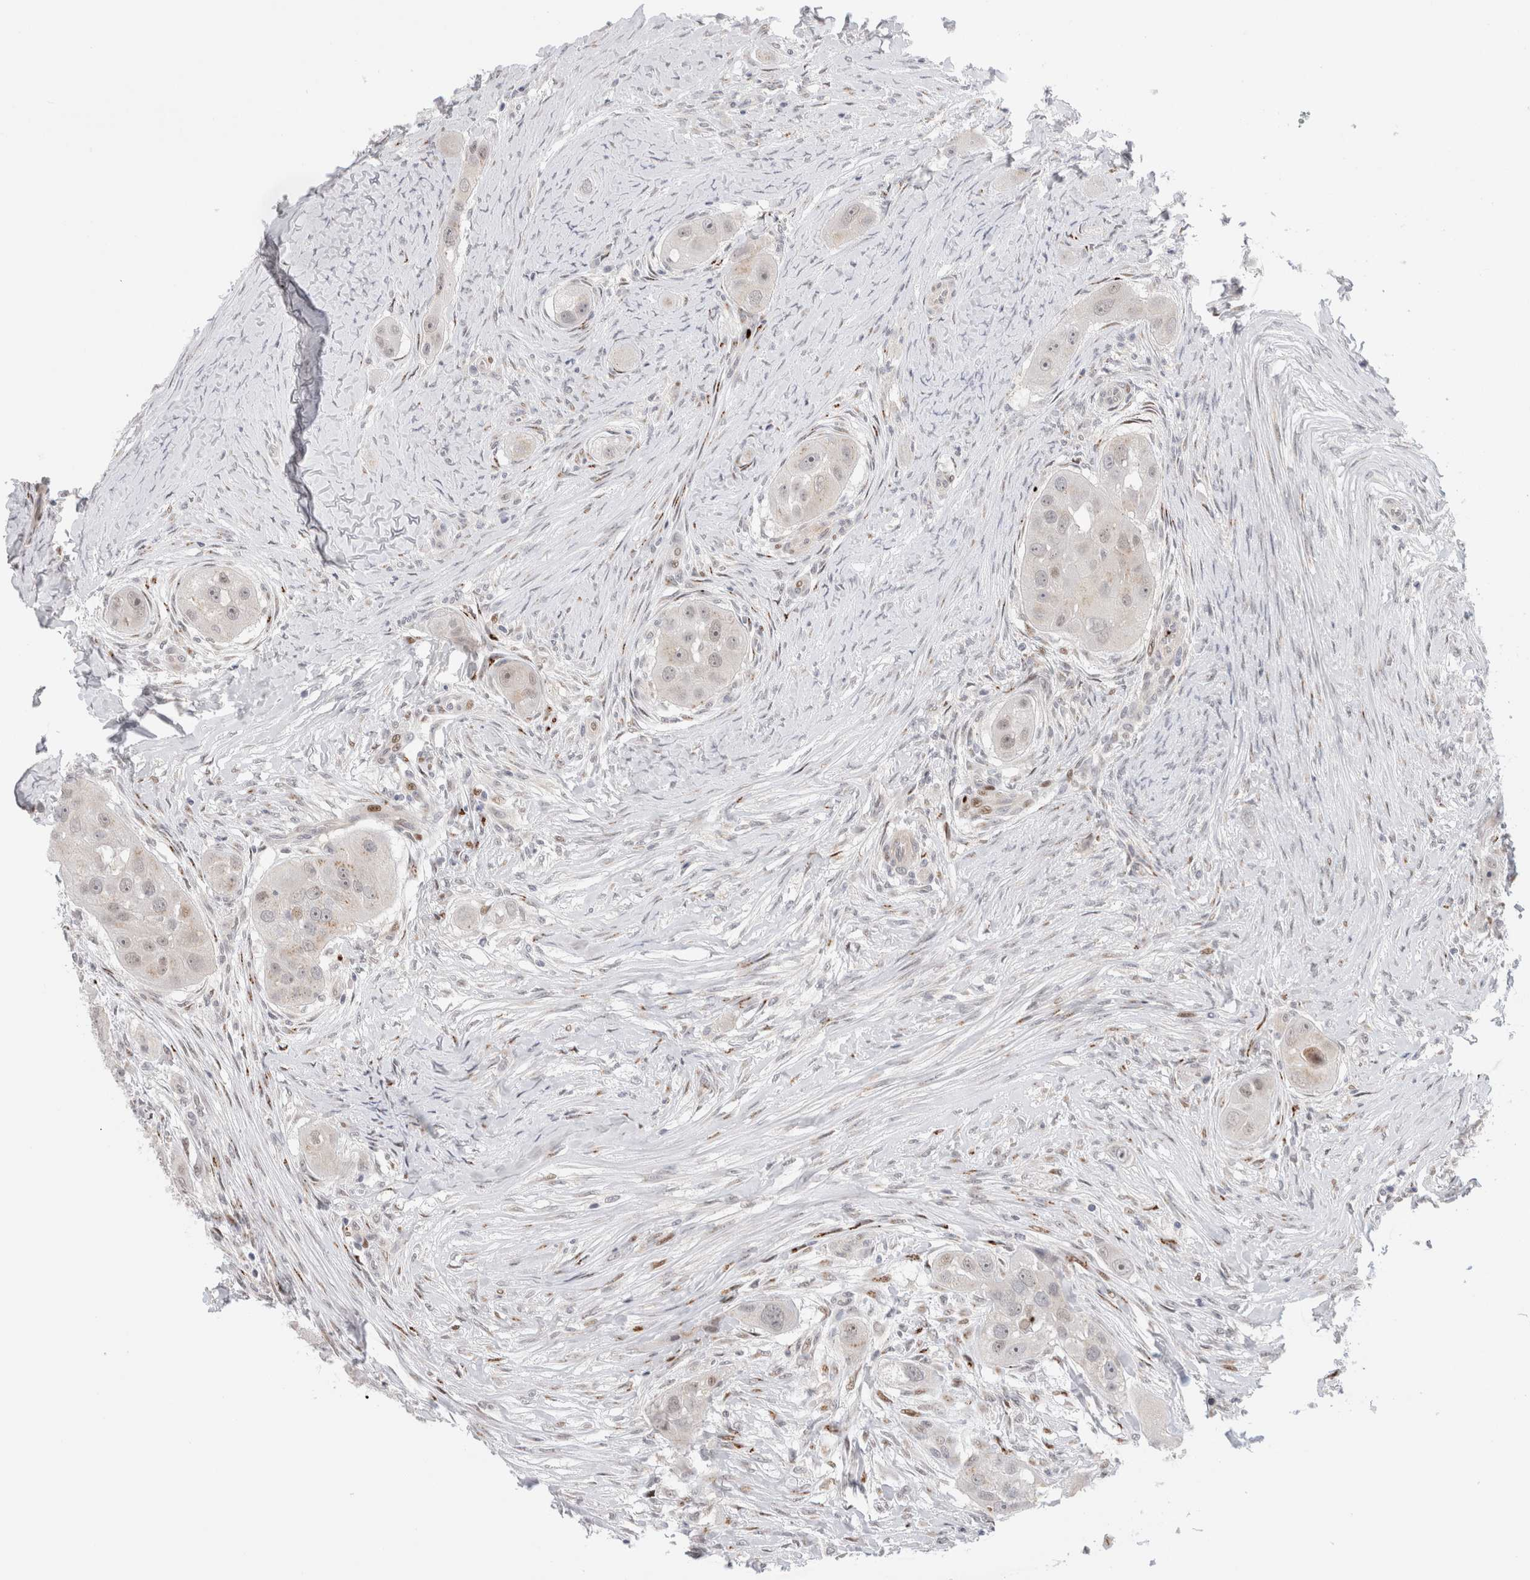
{"staining": {"intensity": "negative", "quantity": "none", "location": "none"}, "tissue": "head and neck cancer", "cell_type": "Tumor cells", "image_type": "cancer", "snomed": [{"axis": "morphology", "description": "Normal tissue, NOS"}, {"axis": "morphology", "description": "Squamous cell carcinoma, NOS"}, {"axis": "topography", "description": "Skeletal muscle"}, {"axis": "topography", "description": "Head-Neck"}], "caption": "IHC histopathology image of neoplastic tissue: head and neck squamous cell carcinoma stained with DAB shows no significant protein staining in tumor cells. The staining is performed using DAB (3,3'-diaminobenzidine) brown chromogen with nuclei counter-stained in using hematoxylin.", "gene": "VPS28", "patient": {"sex": "male", "age": 51}}